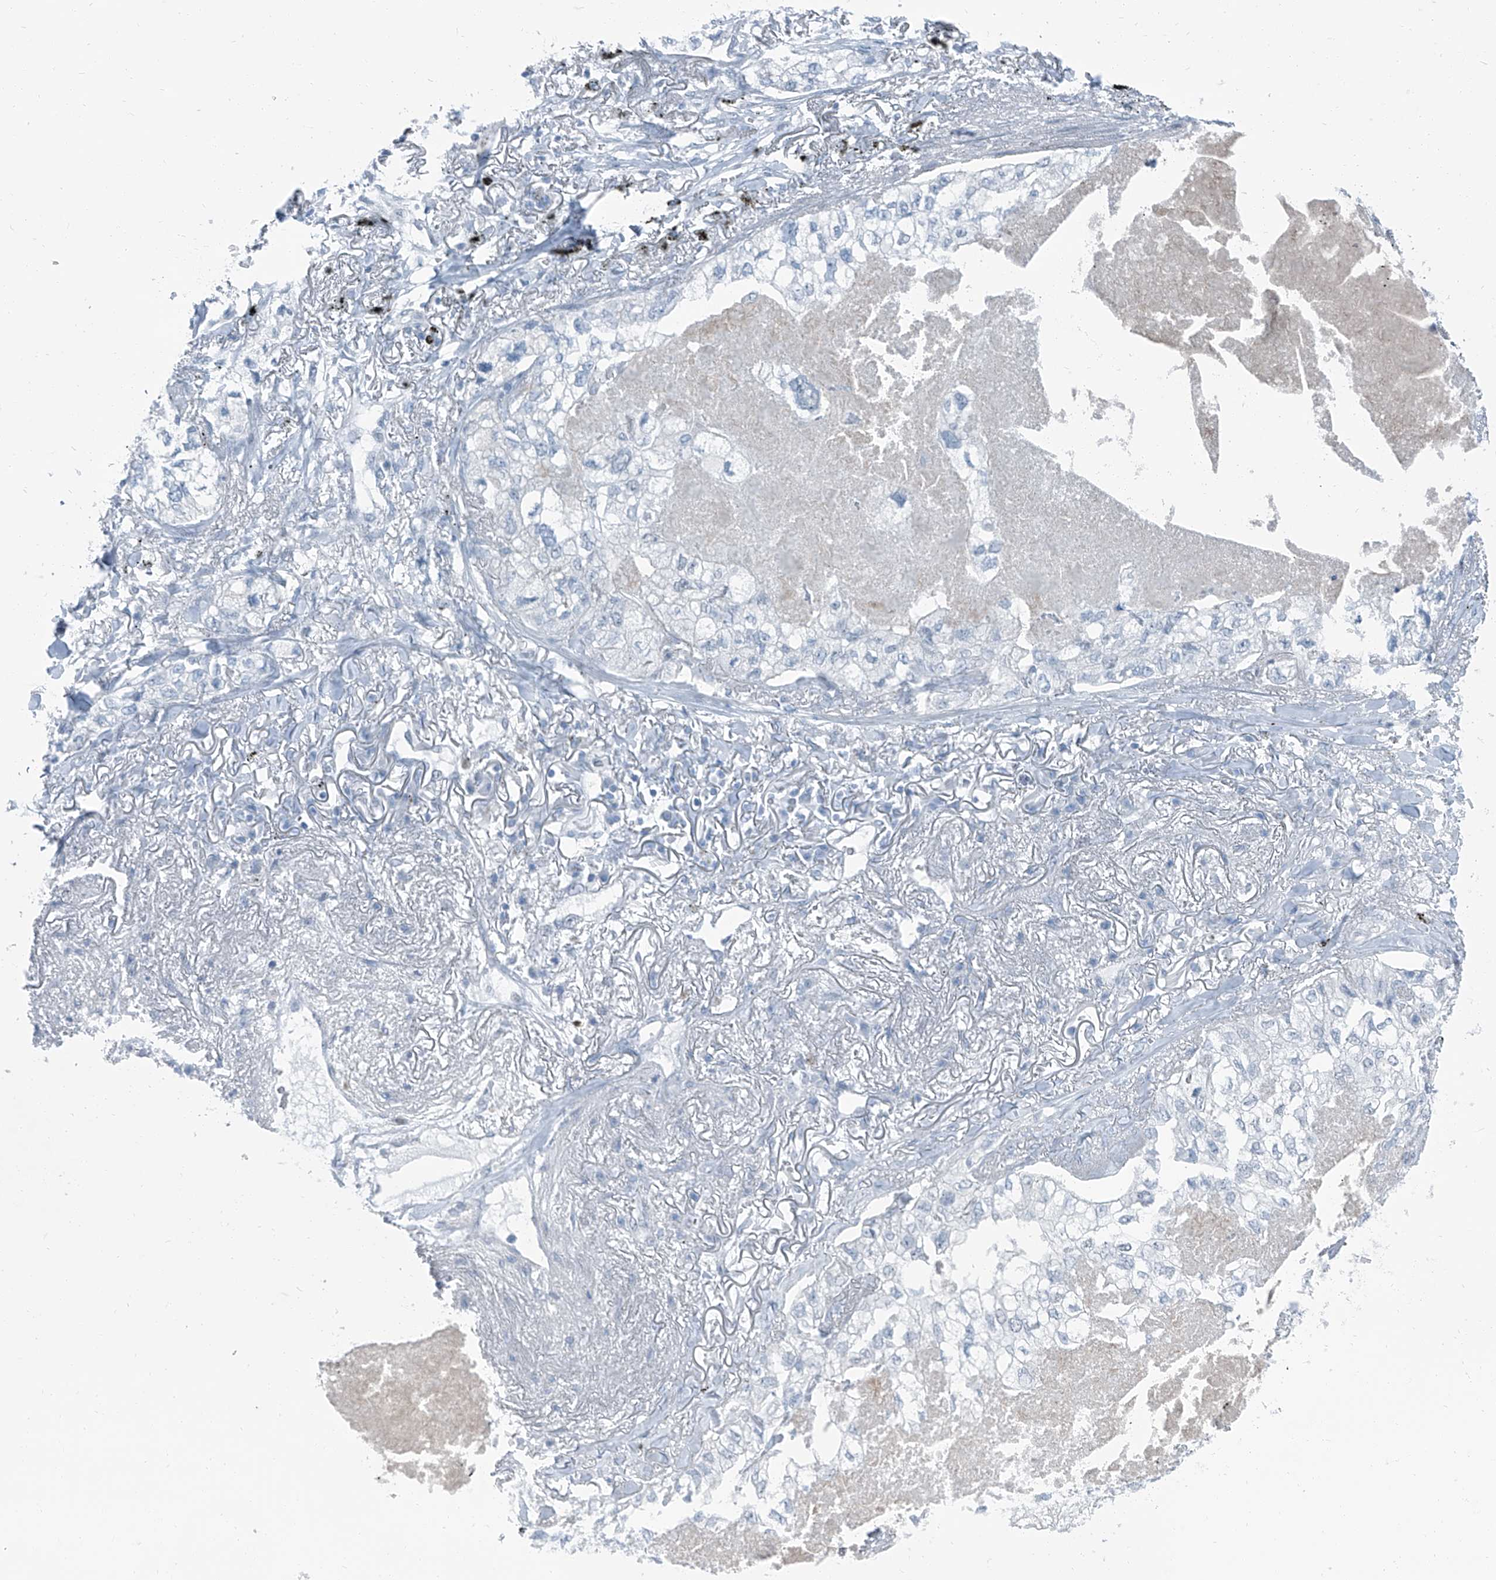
{"staining": {"intensity": "negative", "quantity": "none", "location": "none"}, "tissue": "lung cancer", "cell_type": "Tumor cells", "image_type": "cancer", "snomed": [{"axis": "morphology", "description": "Adenocarcinoma, NOS"}, {"axis": "topography", "description": "Lung"}], "caption": "Immunohistochemistry photomicrograph of human lung cancer stained for a protein (brown), which displays no expression in tumor cells.", "gene": "RGN", "patient": {"sex": "male", "age": 65}}